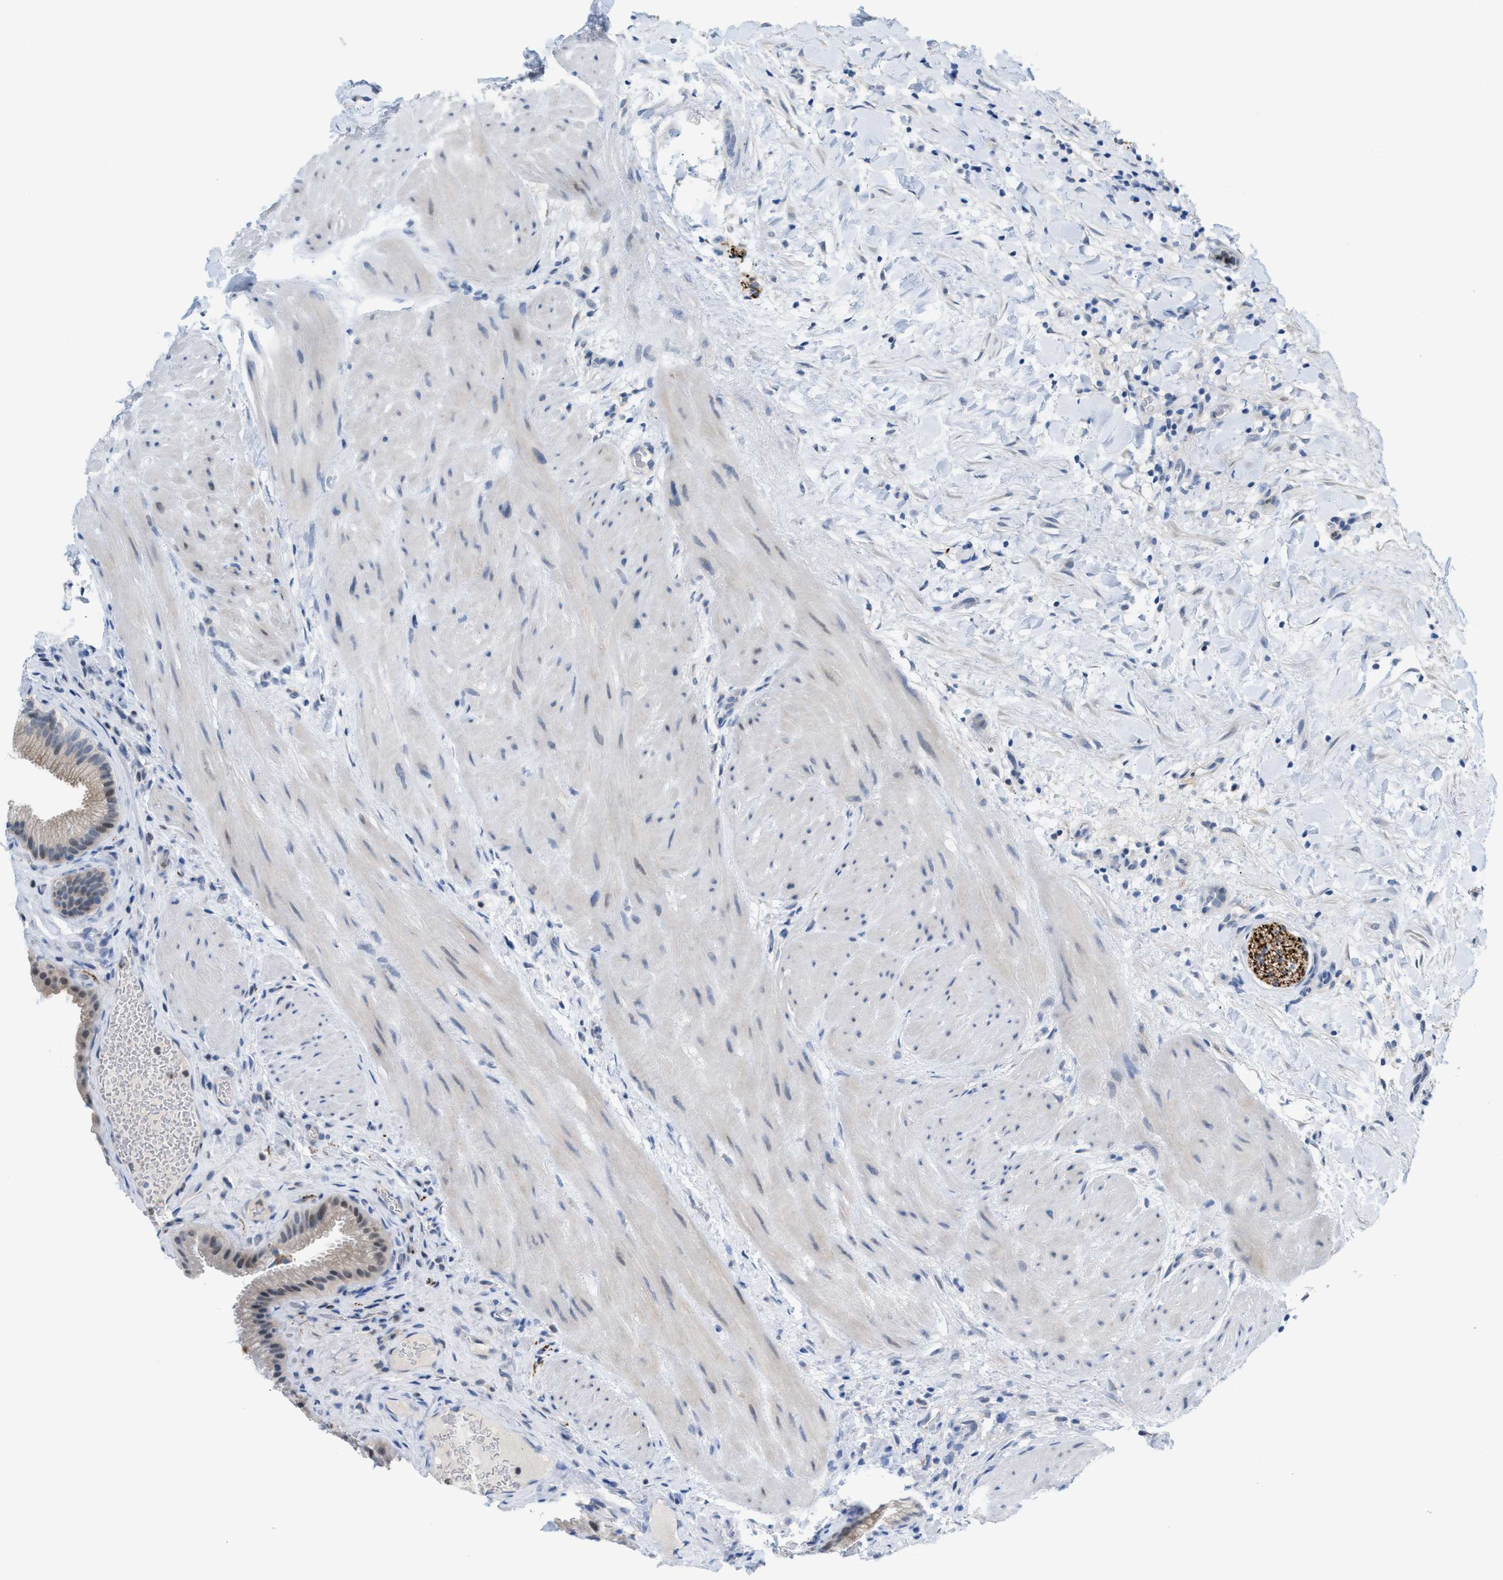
{"staining": {"intensity": "weak", "quantity": "25%-75%", "location": "cytoplasmic/membranous"}, "tissue": "gallbladder", "cell_type": "Glandular cells", "image_type": "normal", "snomed": [{"axis": "morphology", "description": "Normal tissue, NOS"}, {"axis": "topography", "description": "Gallbladder"}], "caption": "Protein analysis of benign gallbladder displays weak cytoplasmic/membranous expression in approximately 25%-75% of glandular cells. (IHC, brightfield microscopy, high magnification).", "gene": "PPM1D", "patient": {"sex": "male", "age": 49}}